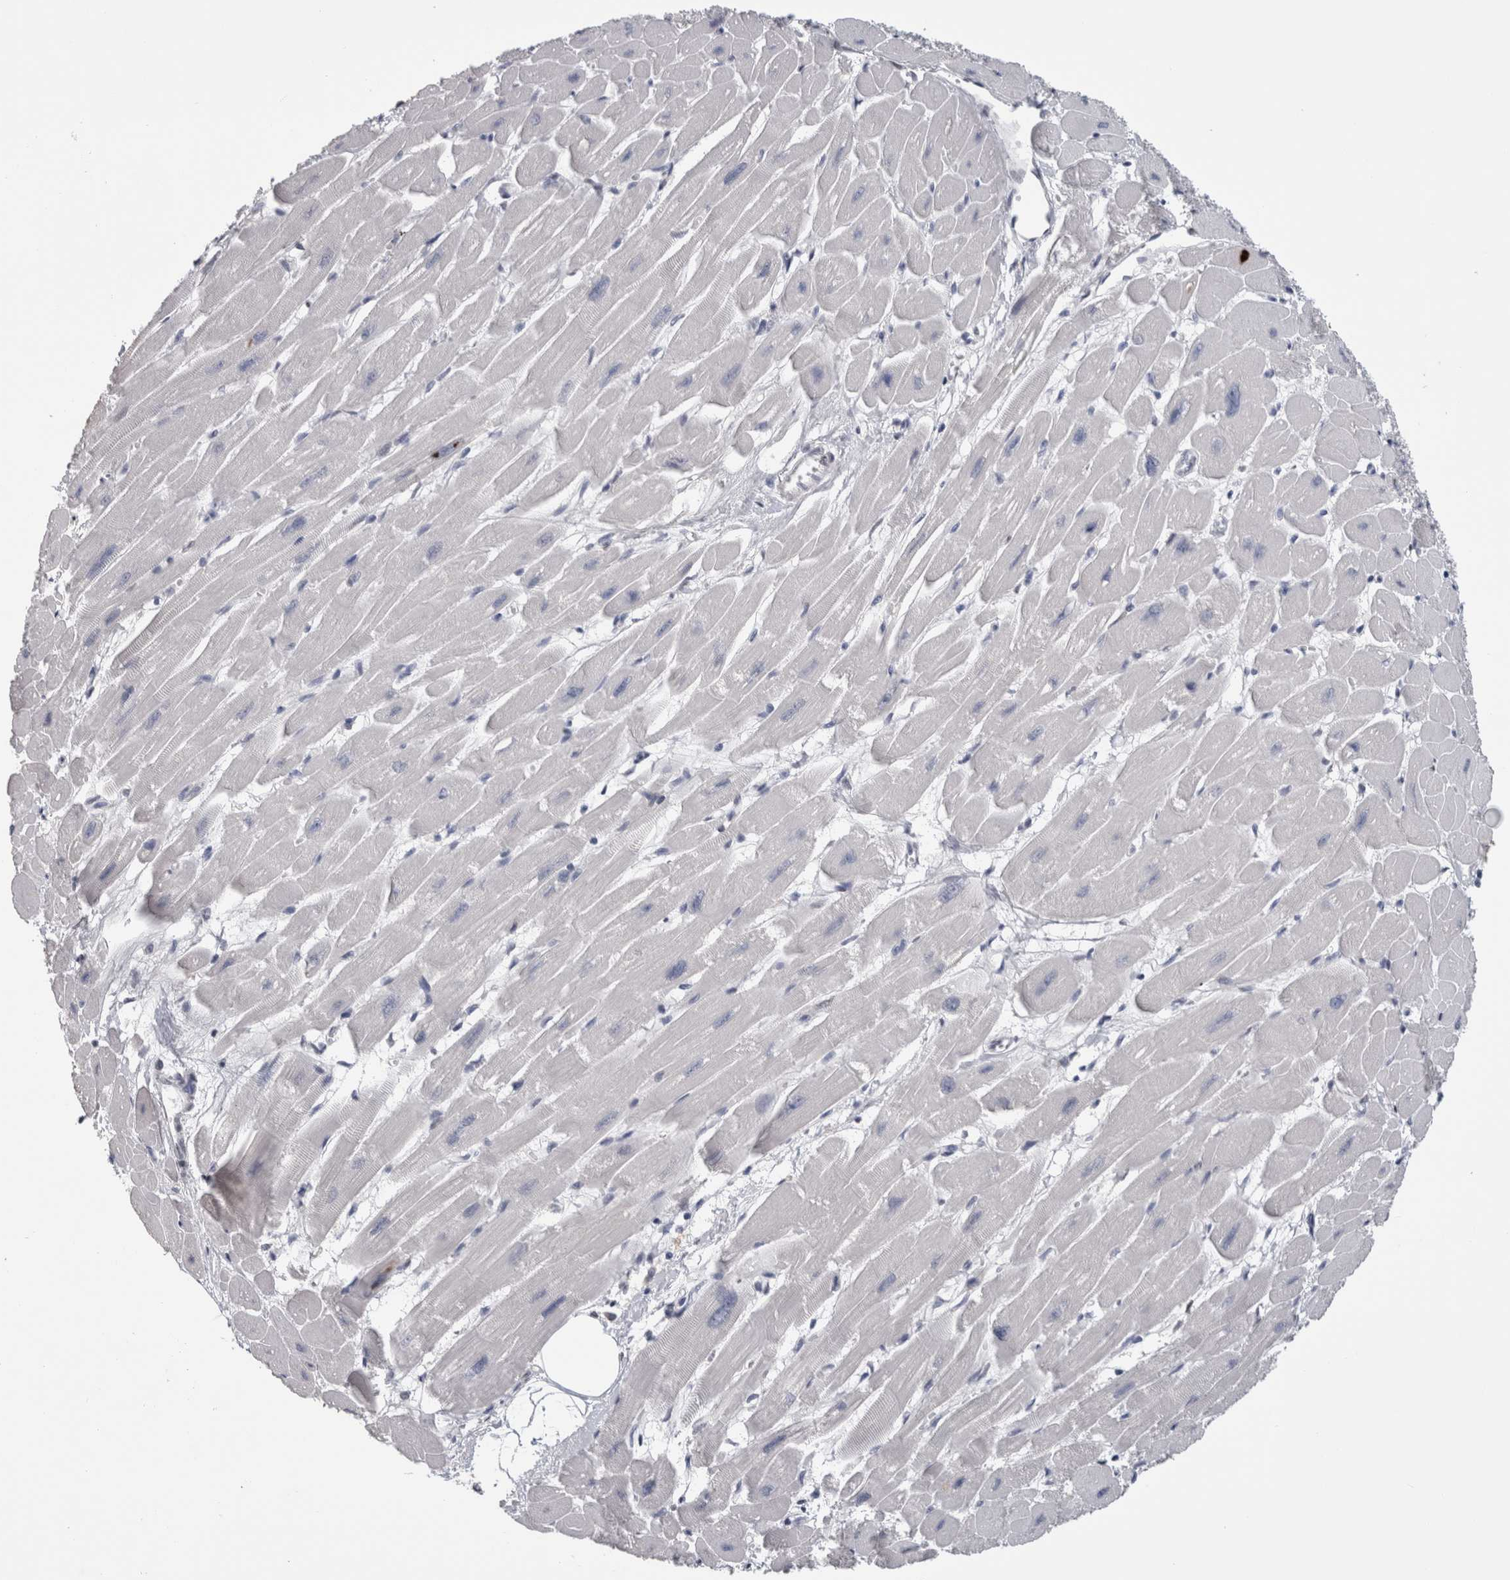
{"staining": {"intensity": "negative", "quantity": "none", "location": "none"}, "tissue": "heart muscle", "cell_type": "Cardiomyocytes", "image_type": "normal", "snomed": [{"axis": "morphology", "description": "Normal tissue, NOS"}, {"axis": "topography", "description": "Heart"}], "caption": "Cardiomyocytes show no significant protein positivity in benign heart muscle. The staining is performed using DAB brown chromogen with nuclei counter-stained in using hematoxylin.", "gene": "IL33", "patient": {"sex": "female", "age": 54}}